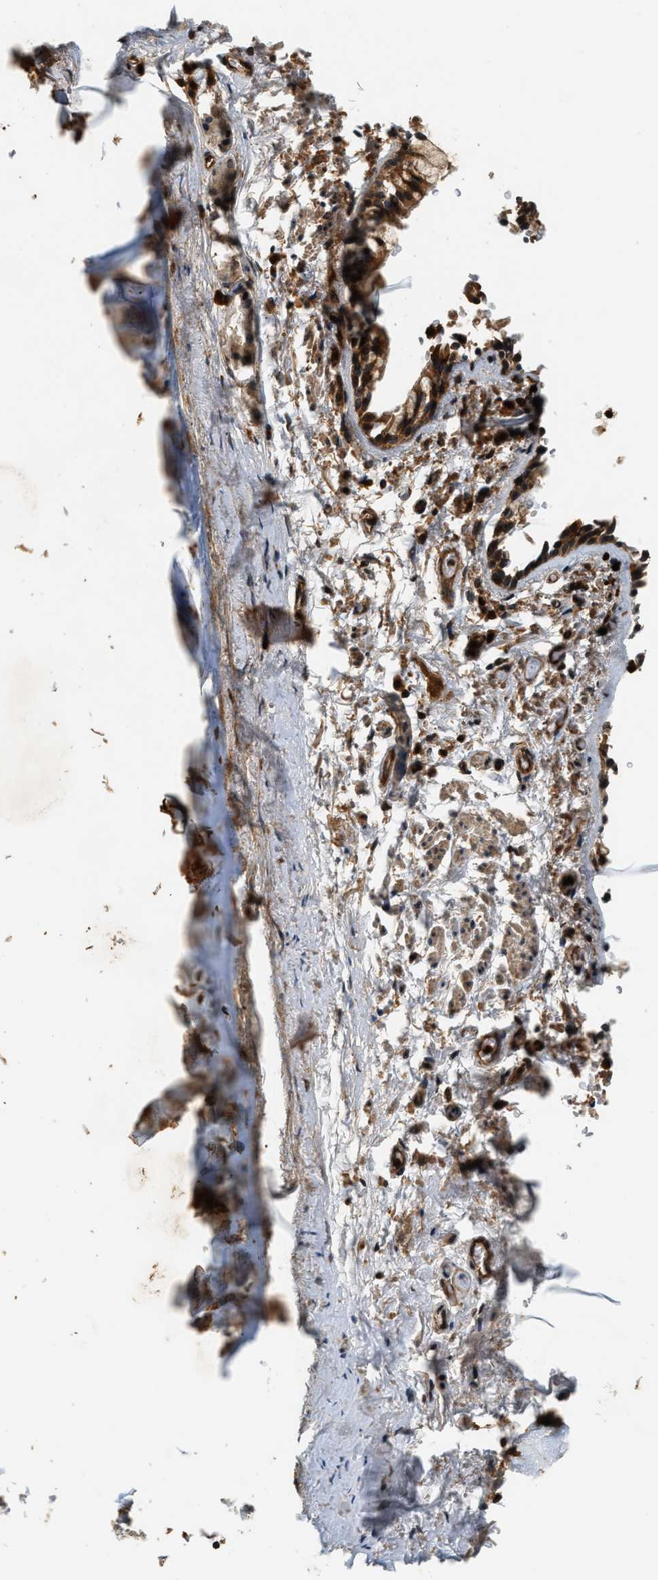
{"staining": {"intensity": "moderate", "quantity": ">75%", "location": "cytoplasmic/membranous"}, "tissue": "adipose tissue", "cell_type": "Adipocytes", "image_type": "normal", "snomed": [{"axis": "morphology", "description": "Normal tissue, NOS"}, {"axis": "topography", "description": "Cartilage tissue"}, {"axis": "topography", "description": "Lung"}], "caption": "Immunohistochemistry (IHC) staining of normal adipose tissue, which exhibits medium levels of moderate cytoplasmic/membranous expression in about >75% of adipocytes indicating moderate cytoplasmic/membranous protein expression. The staining was performed using DAB (brown) for protein detection and nuclei were counterstained in hematoxylin (blue).", "gene": "SAMD9", "patient": {"sex": "female", "age": 77}}